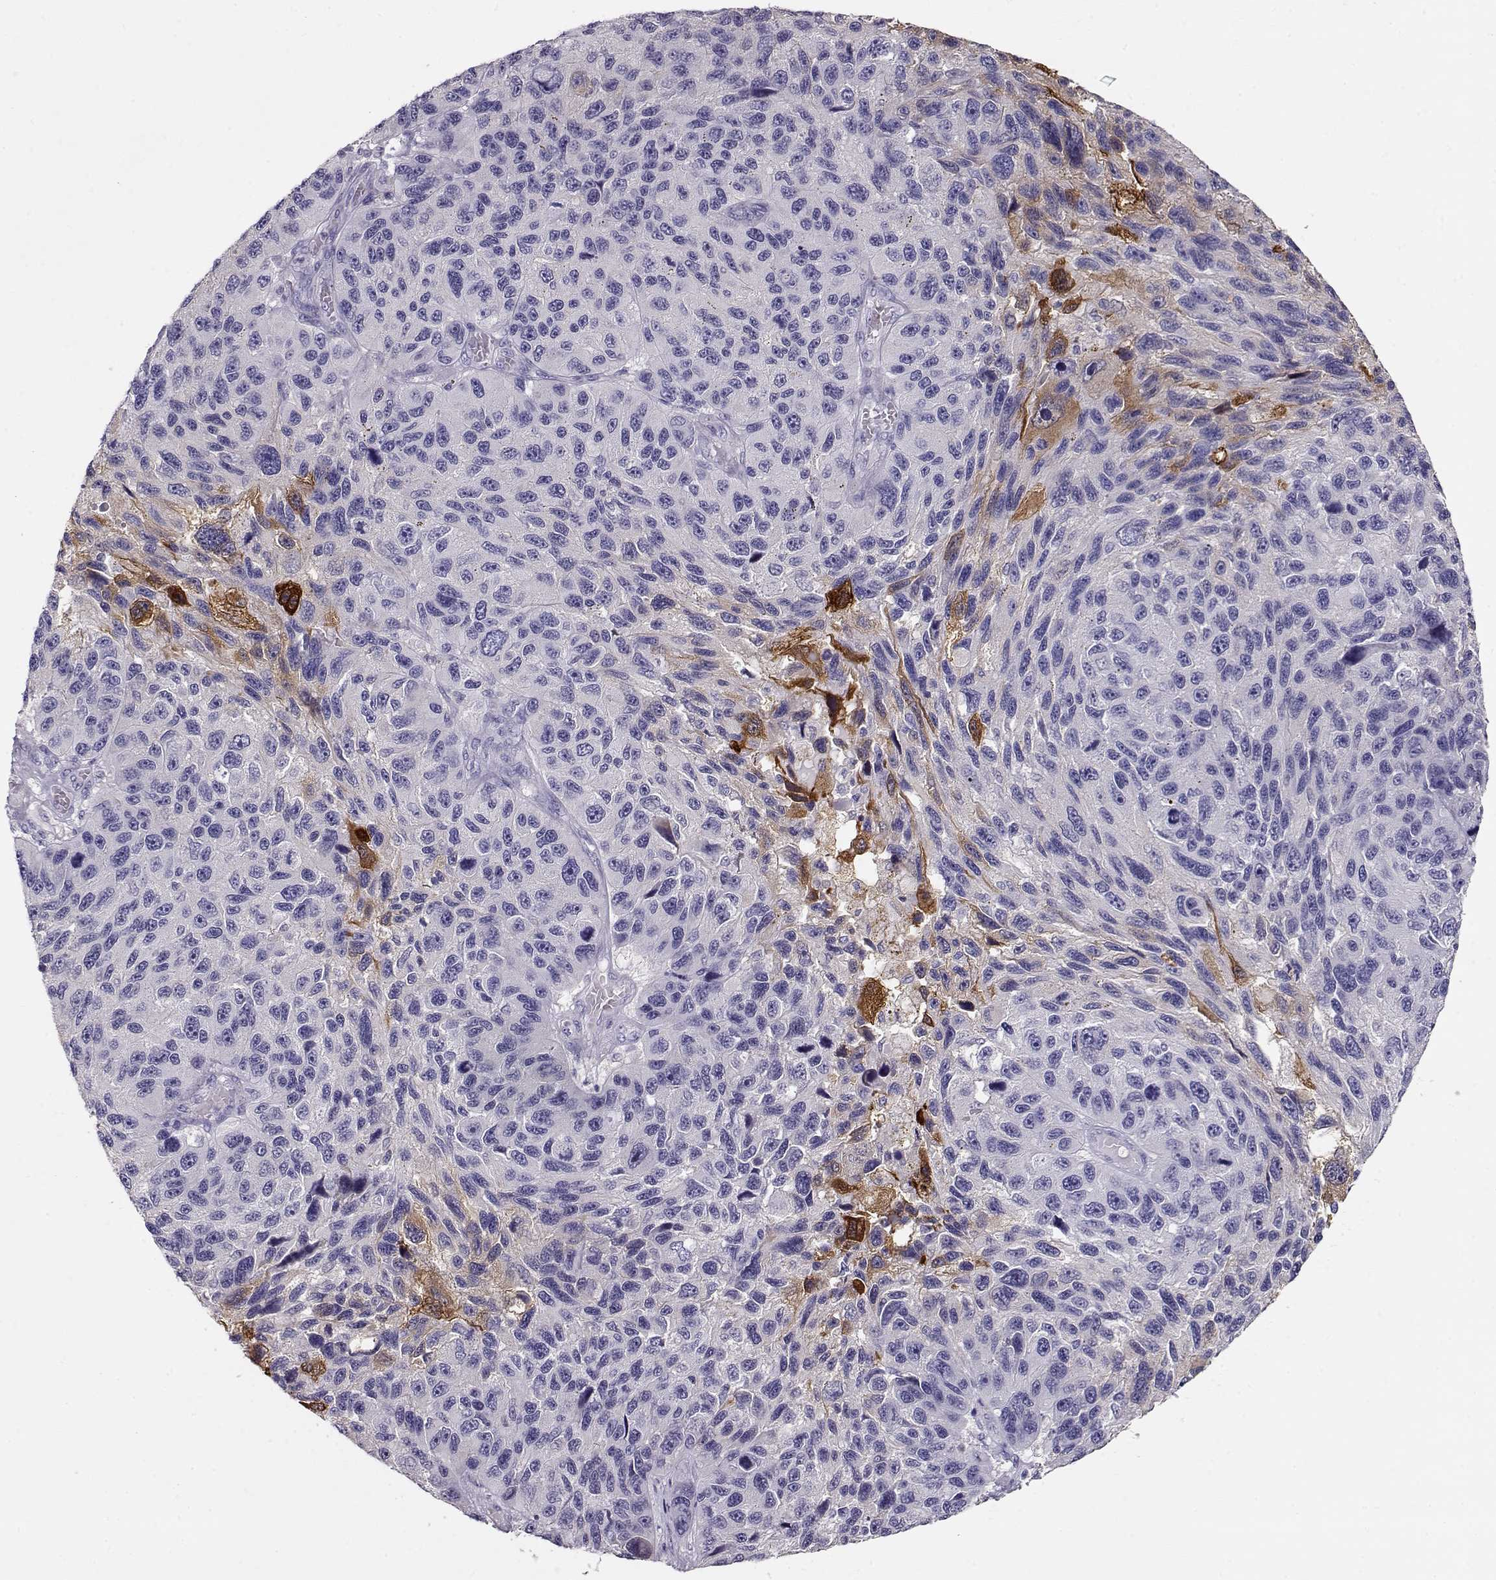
{"staining": {"intensity": "negative", "quantity": "none", "location": "none"}, "tissue": "melanoma", "cell_type": "Tumor cells", "image_type": "cancer", "snomed": [{"axis": "morphology", "description": "Malignant melanoma, NOS"}, {"axis": "topography", "description": "Skin"}], "caption": "DAB (3,3'-diaminobenzidine) immunohistochemical staining of malignant melanoma displays no significant positivity in tumor cells. (DAB (3,3'-diaminobenzidine) immunohistochemistry visualized using brightfield microscopy, high magnification).", "gene": "NDRG4", "patient": {"sex": "male", "age": 53}}